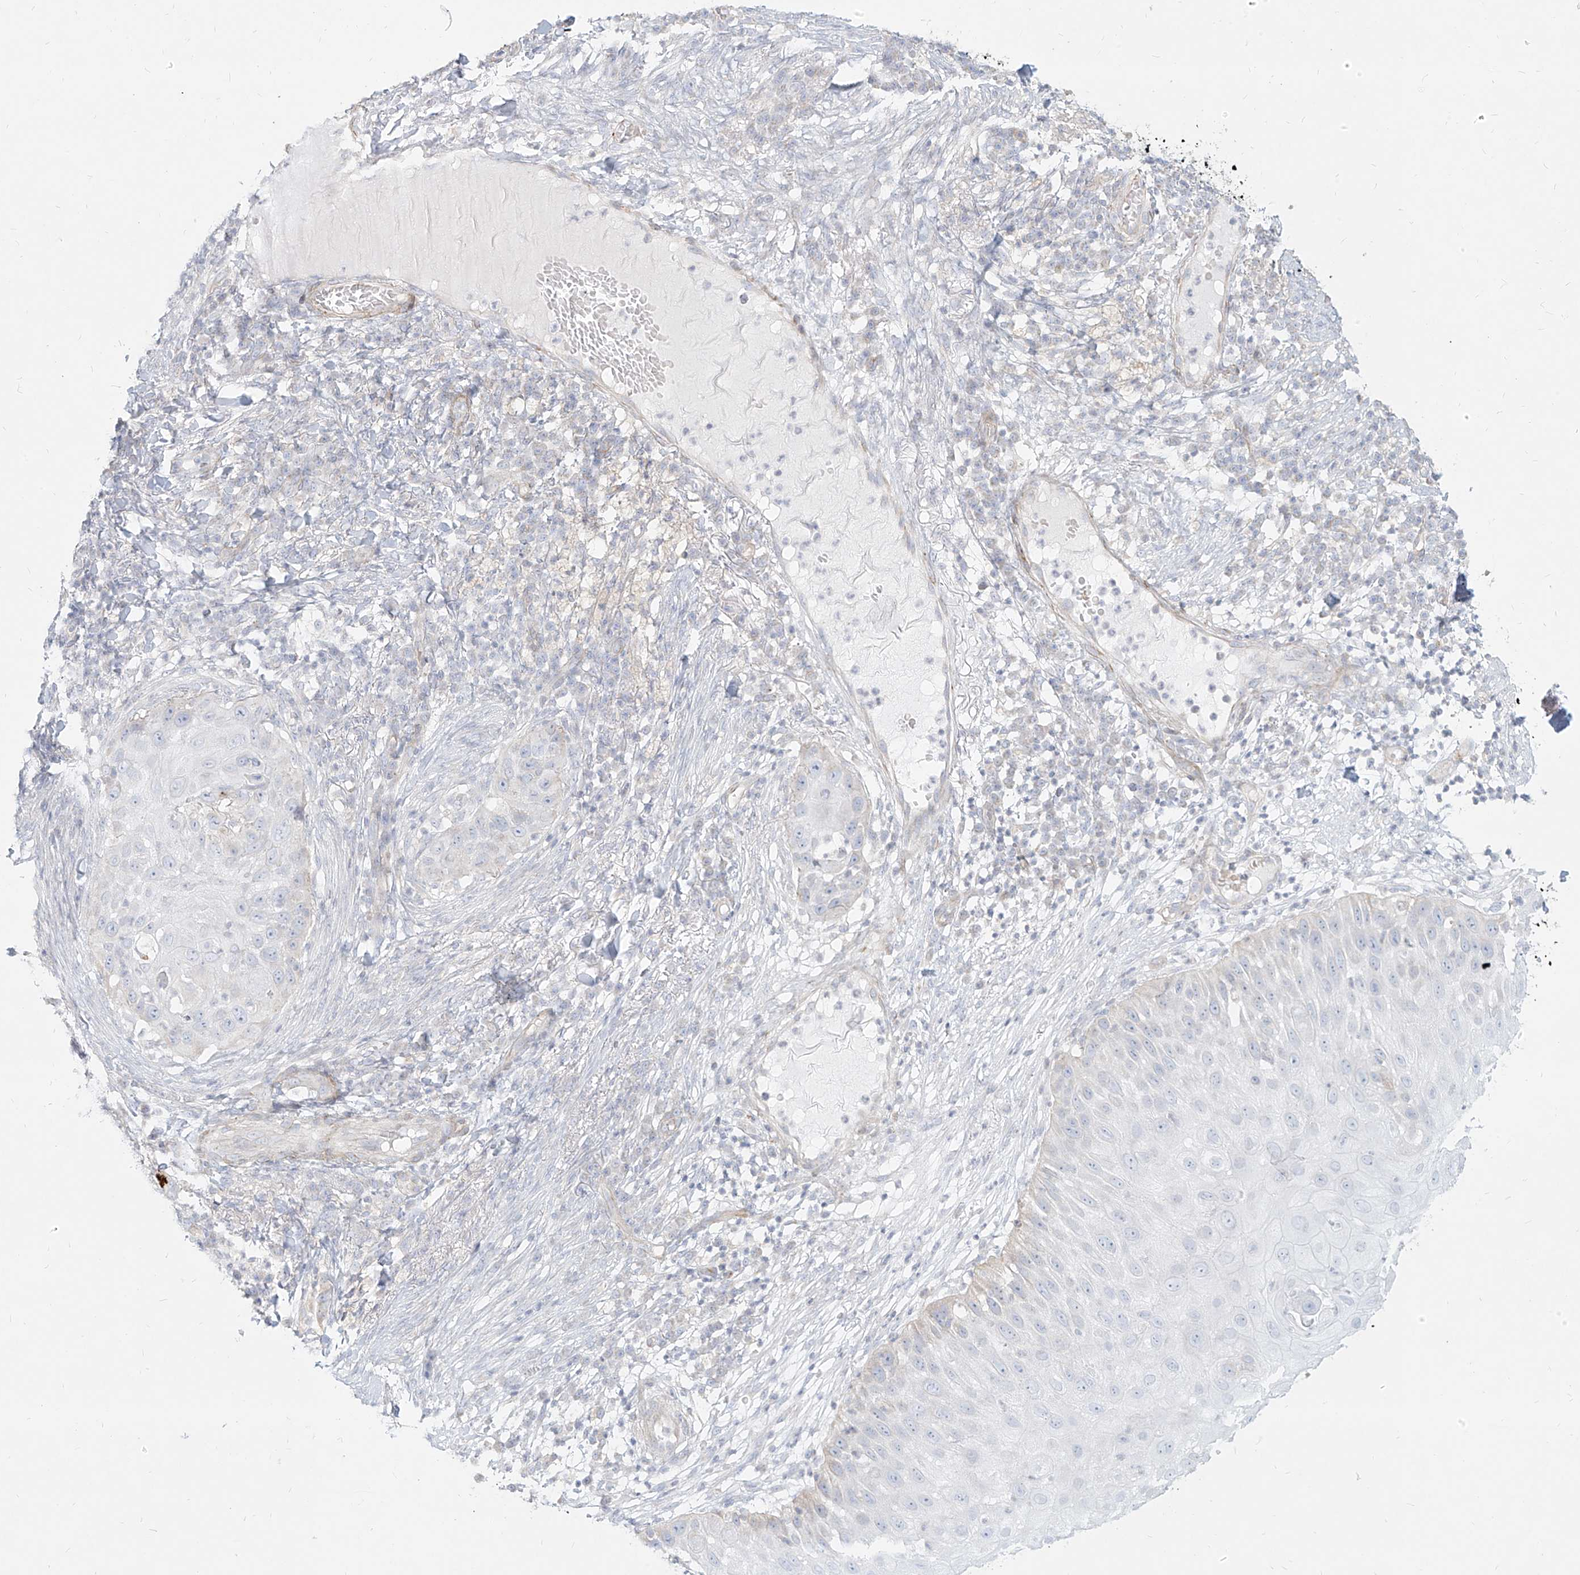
{"staining": {"intensity": "negative", "quantity": "none", "location": "none"}, "tissue": "skin cancer", "cell_type": "Tumor cells", "image_type": "cancer", "snomed": [{"axis": "morphology", "description": "Squamous cell carcinoma, NOS"}, {"axis": "topography", "description": "Skin"}], "caption": "Immunohistochemistry micrograph of neoplastic tissue: human skin cancer (squamous cell carcinoma) stained with DAB exhibits no significant protein positivity in tumor cells.", "gene": "ITPKB", "patient": {"sex": "female", "age": 44}}